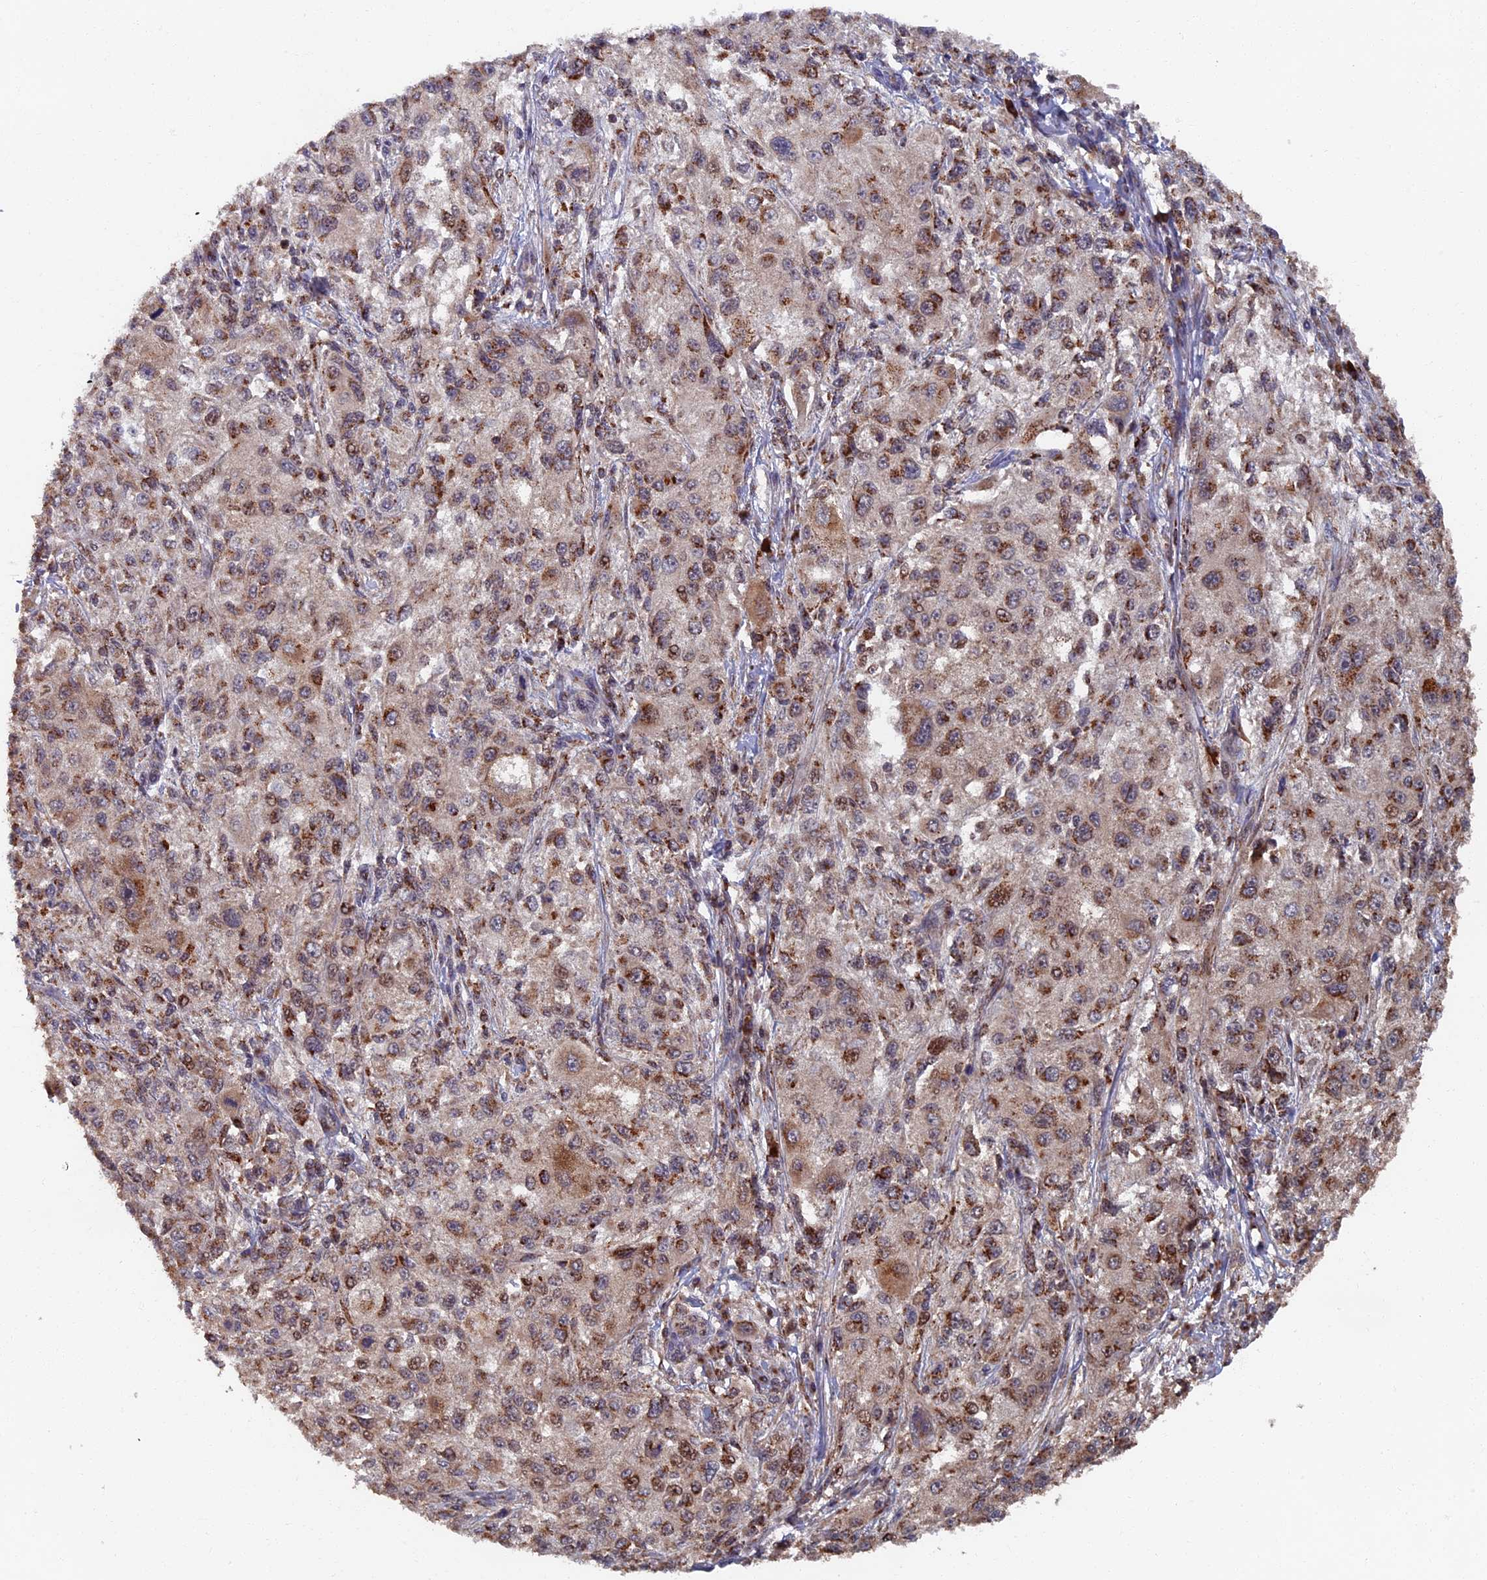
{"staining": {"intensity": "moderate", "quantity": ">75%", "location": "cytoplasmic/membranous"}, "tissue": "melanoma", "cell_type": "Tumor cells", "image_type": "cancer", "snomed": [{"axis": "morphology", "description": "Necrosis, NOS"}, {"axis": "morphology", "description": "Malignant melanoma, NOS"}, {"axis": "topography", "description": "Skin"}], "caption": "DAB (3,3'-diaminobenzidine) immunohistochemical staining of human malignant melanoma exhibits moderate cytoplasmic/membranous protein positivity in about >75% of tumor cells. (DAB = brown stain, brightfield microscopy at high magnification).", "gene": "RASGRF1", "patient": {"sex": "female", "age": 87}}